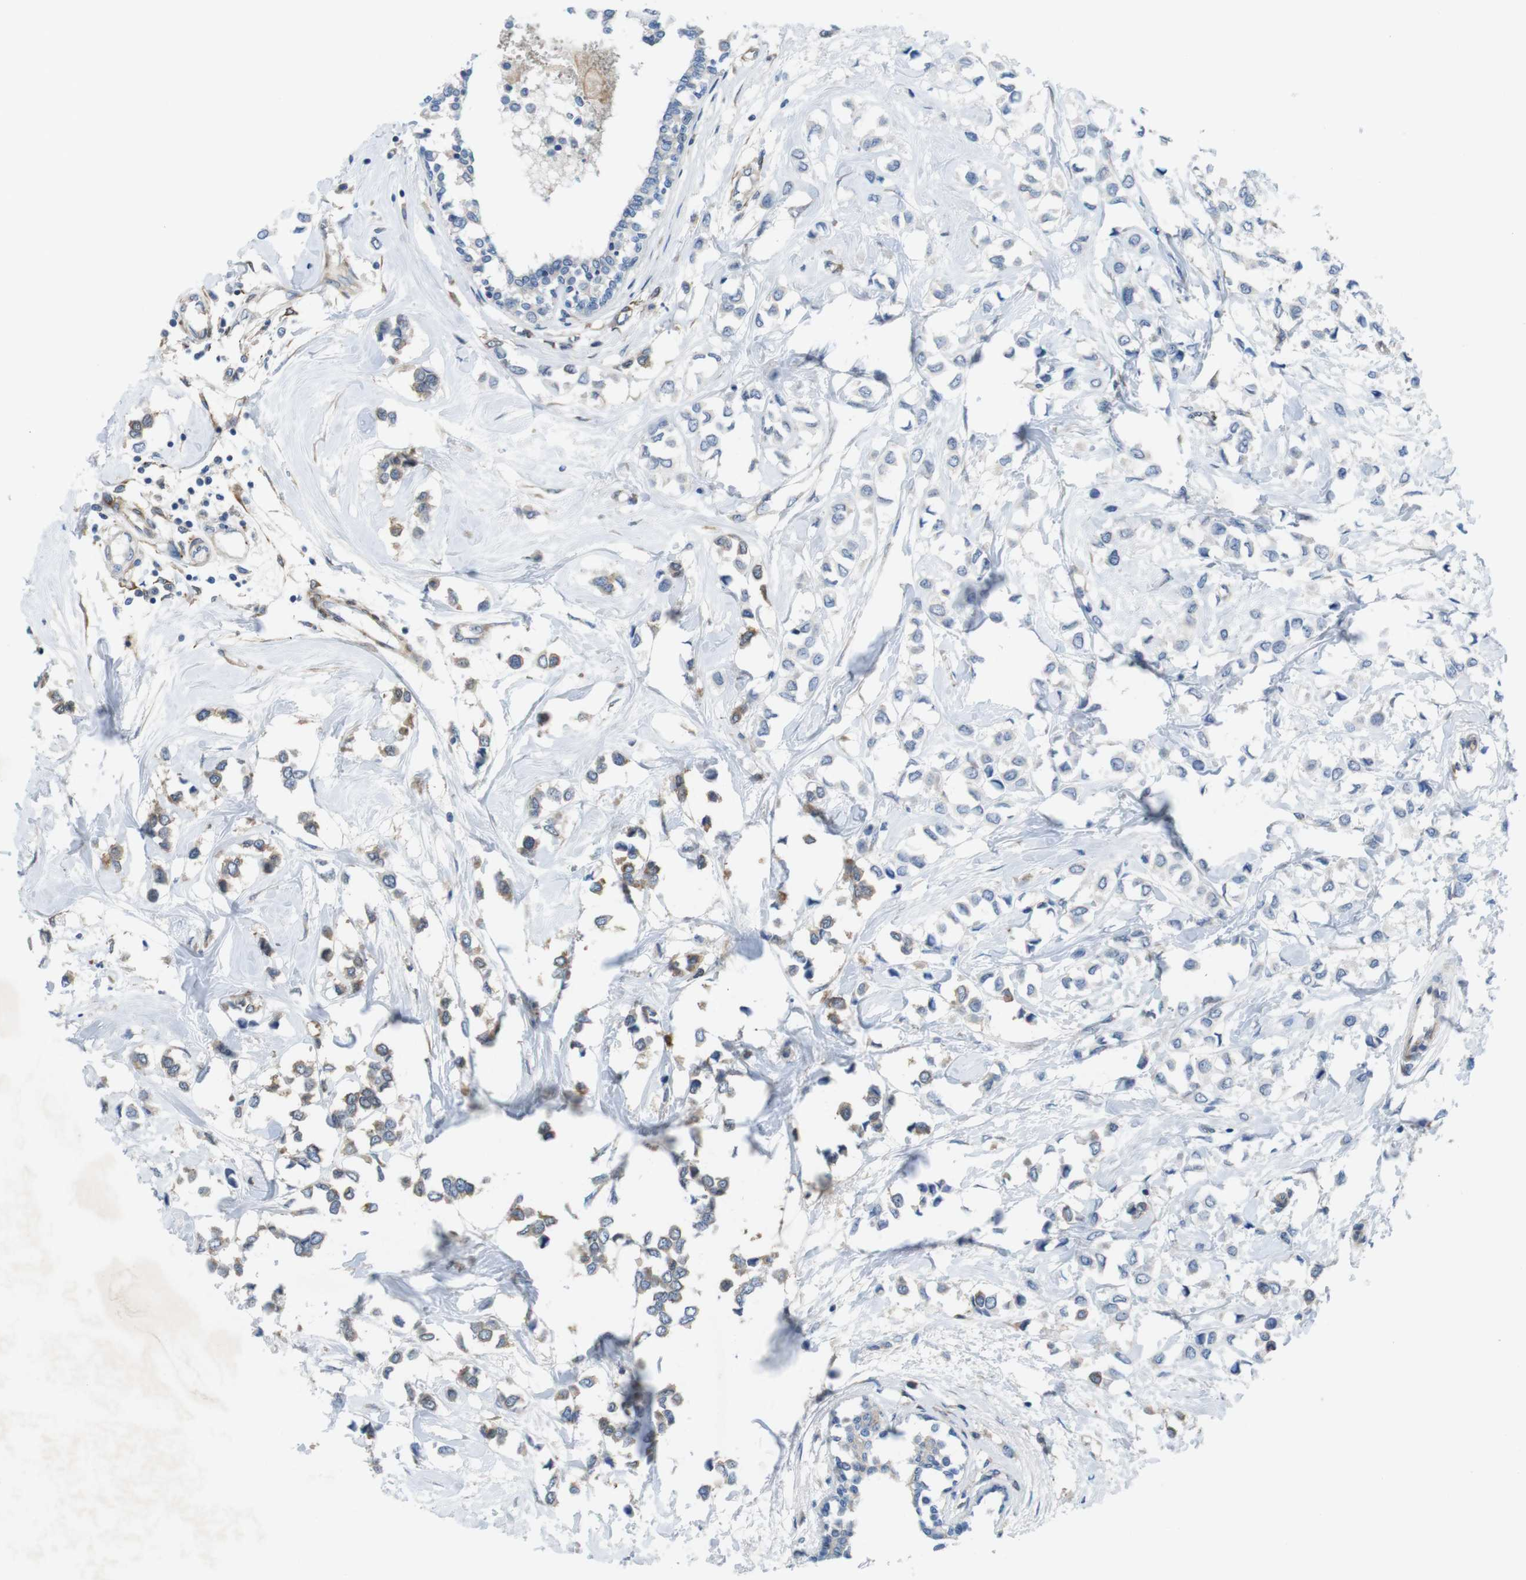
{"staining": {"intensity": "weak", "quantity": "25%-75%", "location": "cytoplasmic/membranous"}, "tissue": "breast cancer", "cell_type": "Tumor cells", "image_type": "cancer", "snomed": [{"axis": "morphology", "description": "Lobular carcinoma"}, {"axis": "topography", "description": "Breast"}], "caption": "IHC of human breast cancer (lobular carcinoma) shows low levels of weak cytoplasmic/membranous expression in approximately 25%-75% of tumor cells. Immunohistochemistry stains the protein in brown and the nuclei are stained blue.", "gene": "DCLK1", "patient": {"sex": "female", "age": 51}}